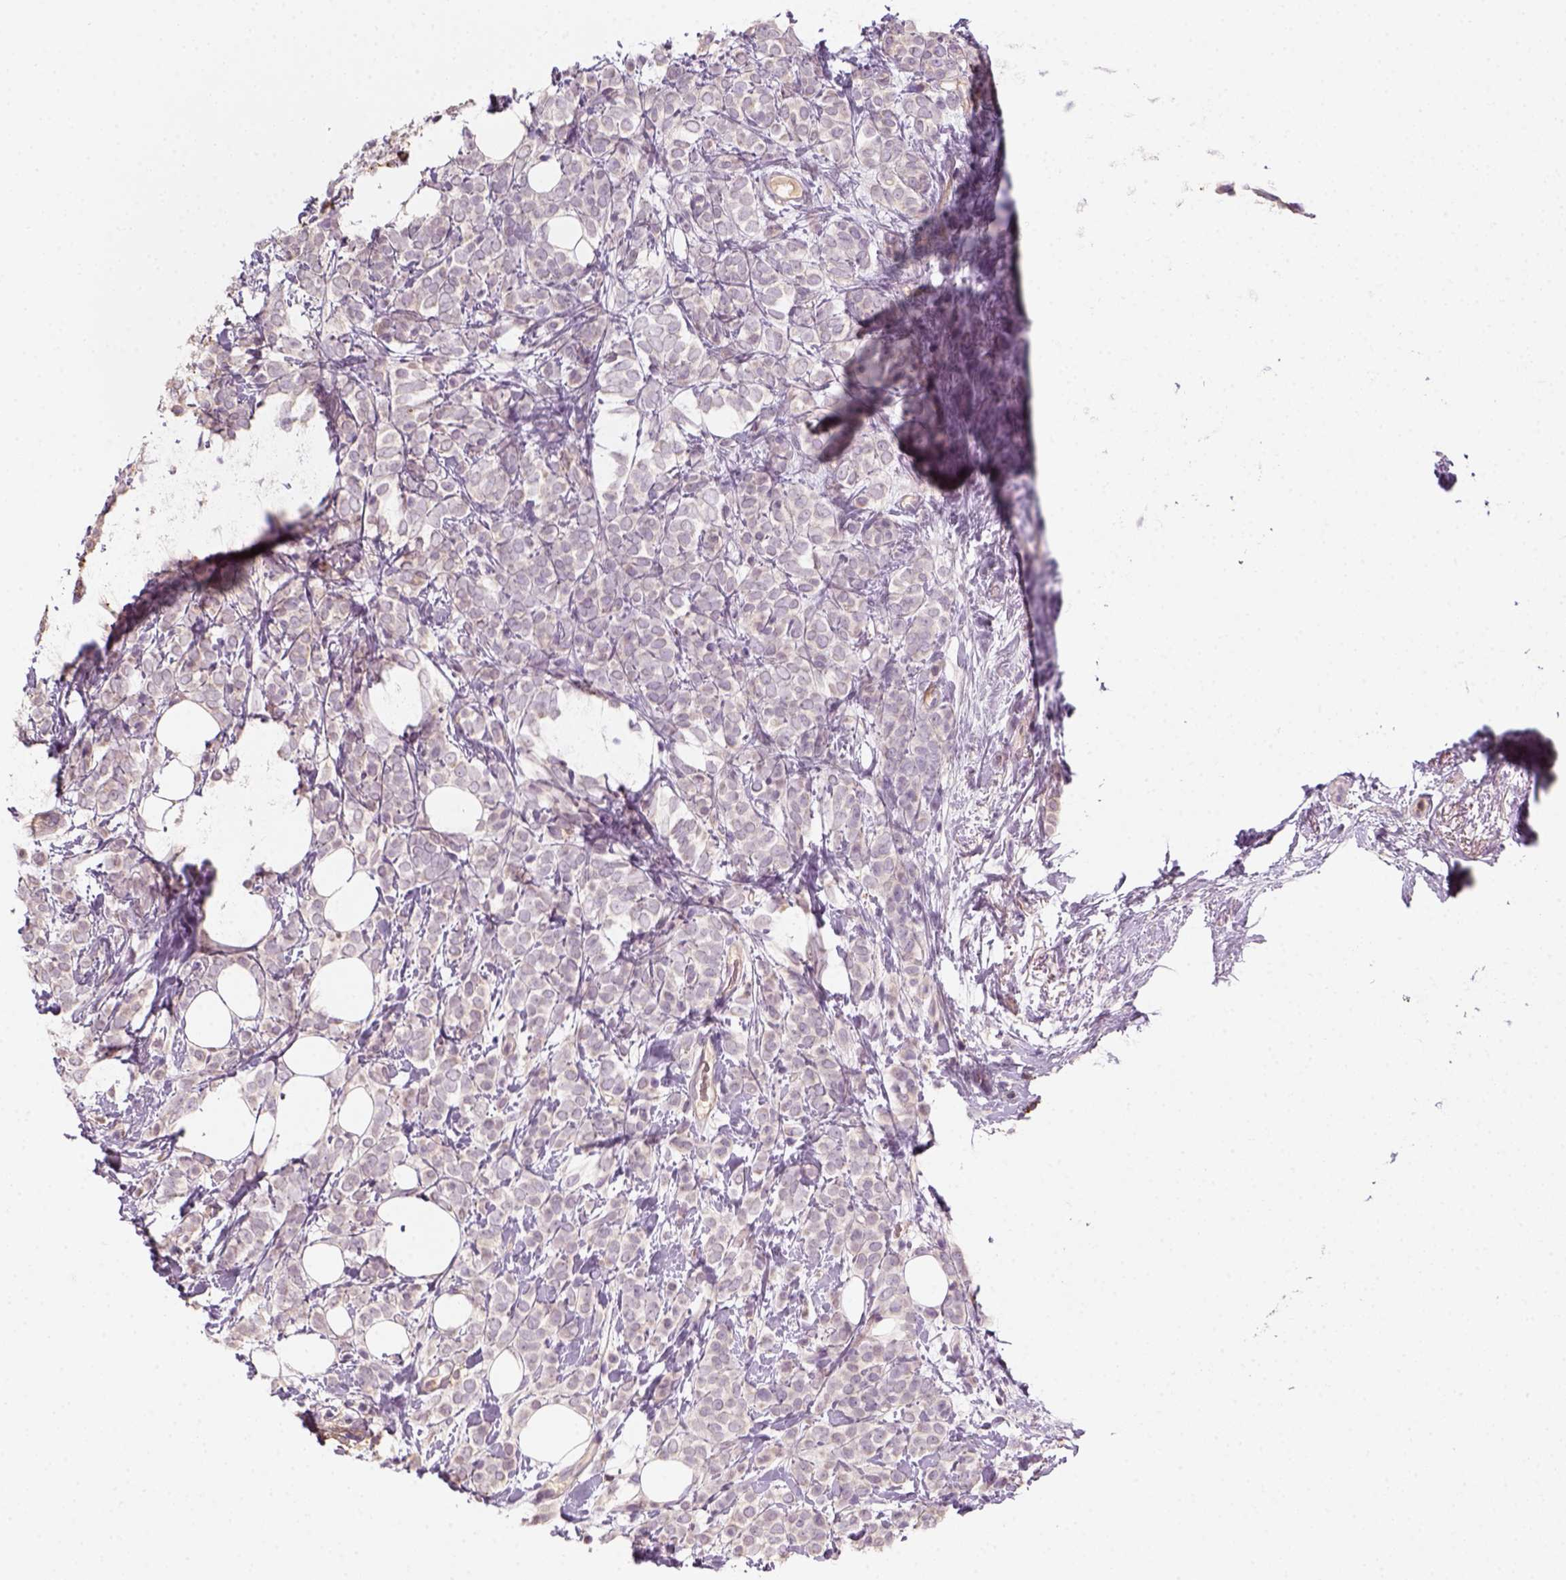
{"staining": {"intensity": "negative", "quantity": "none", "location": "none"}, "tissue": "breast cancer", "cell_type": "Tumor cells", "image_type": "cancer", "snomed": [{"axis": "morphology", "description": "Lobular carcinoma"}, {"axis": "topography", "description": "Breast"}], "caption": "There is no significant staining in tumor cells of lobular carcinoma (breast). The staining was performed using DAB (3,3'-diaminobenzidine) to visualize the protein expression in brown, while the nuclei were stained in blue with hematoxylin (Magnification: 20x).", "gene": "AQP9", "patient": {"sex": "female", "age": 49}}